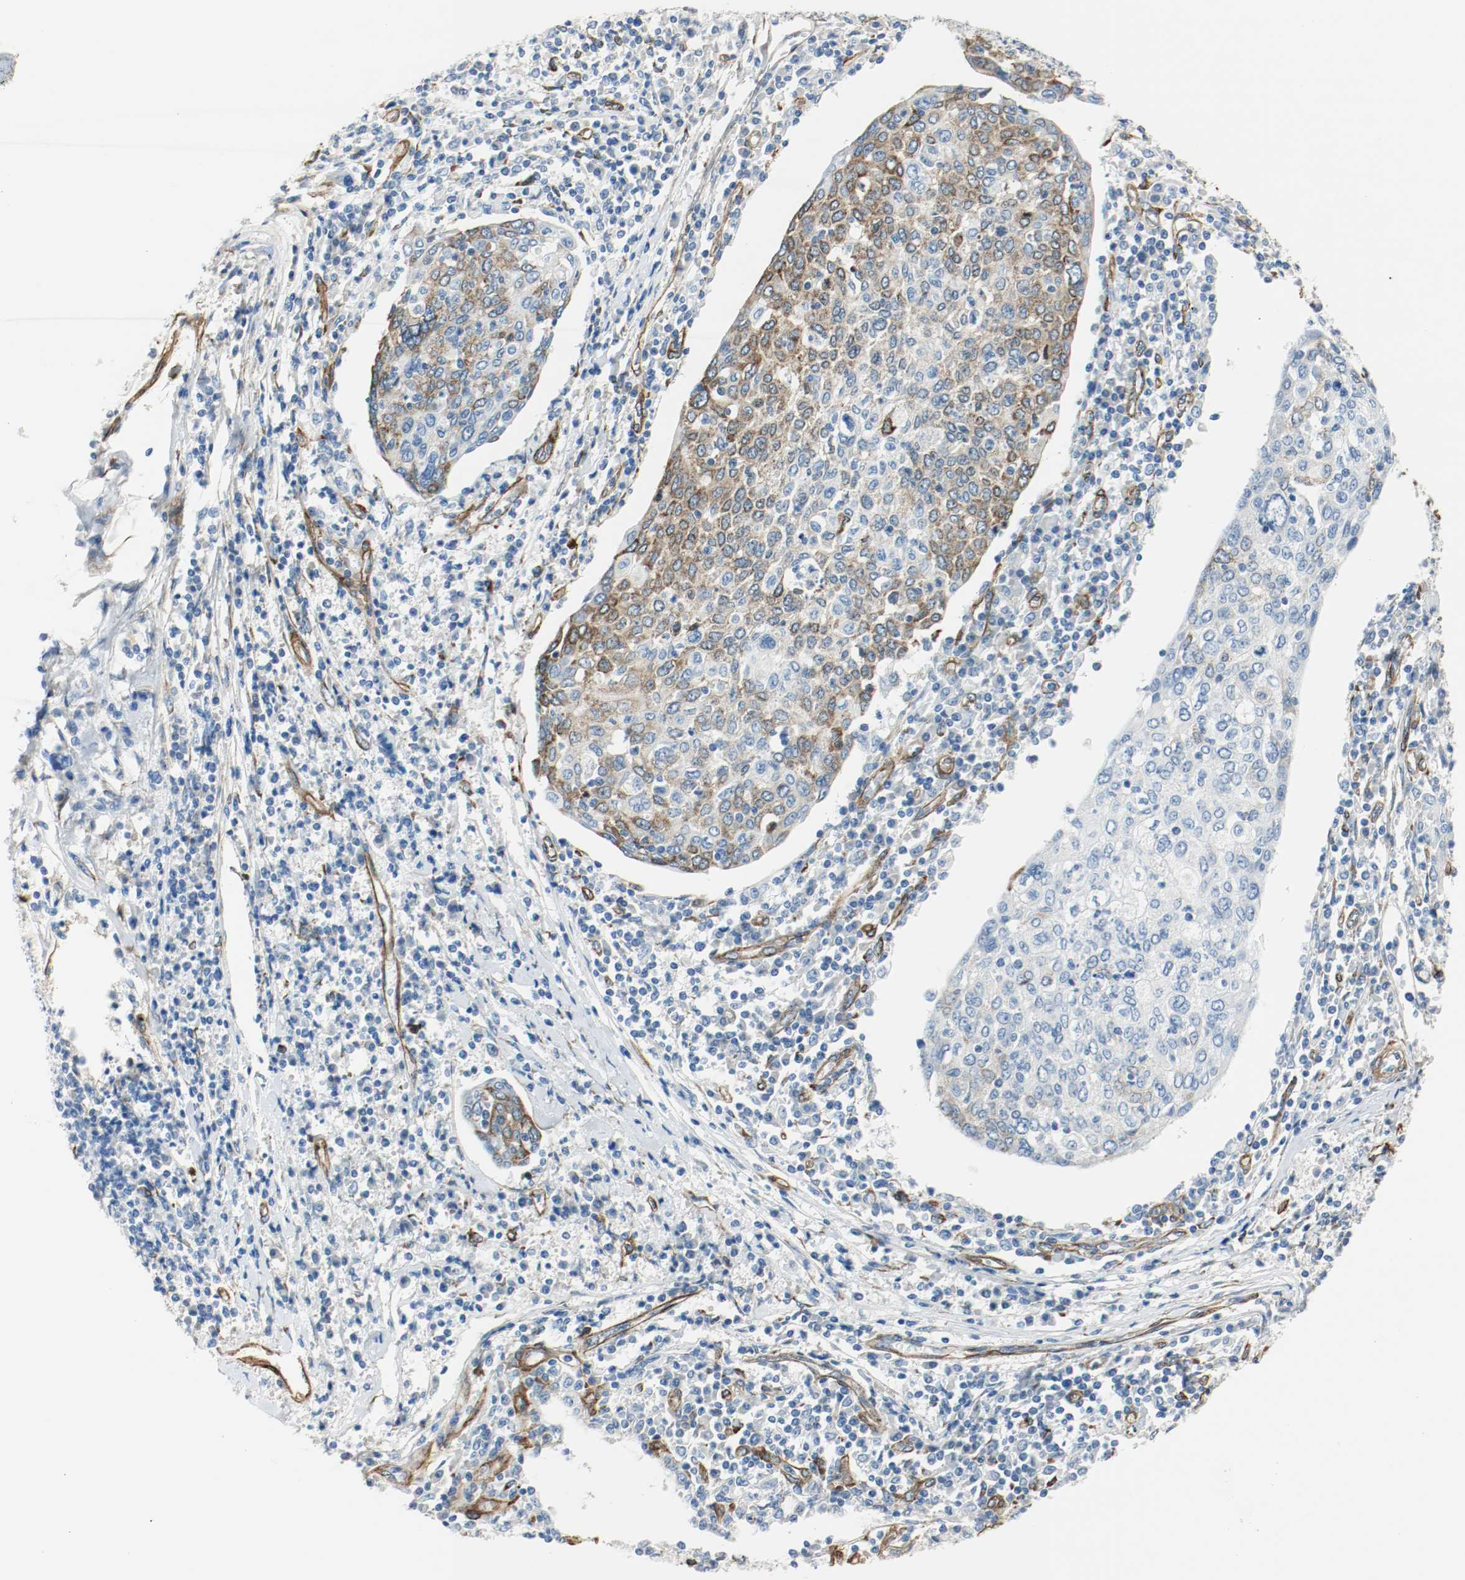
{"staining": {"intensity": "weak", "quantity": "25%-75%", "location": "cytoplasmic/membranous"}, "tissue": "cervical cancer", "cell_type": "Tumor cells", "image_type": "cancer", "snomed": [{"axis": "morphology", "description": "Squamous cell carcinoma, NOS"}, {"axis": "topography", "description": "Cervix"}], "caption": "Protein staining by immunohistochemistry (IHC) exhibits weak cytoplasmic/membranous expression in about 25%-75% of tumor cells in cervical squamous cell carcinoma.", "gene": "LAMB1", "patient": {"sex": "female", "age": 40}}